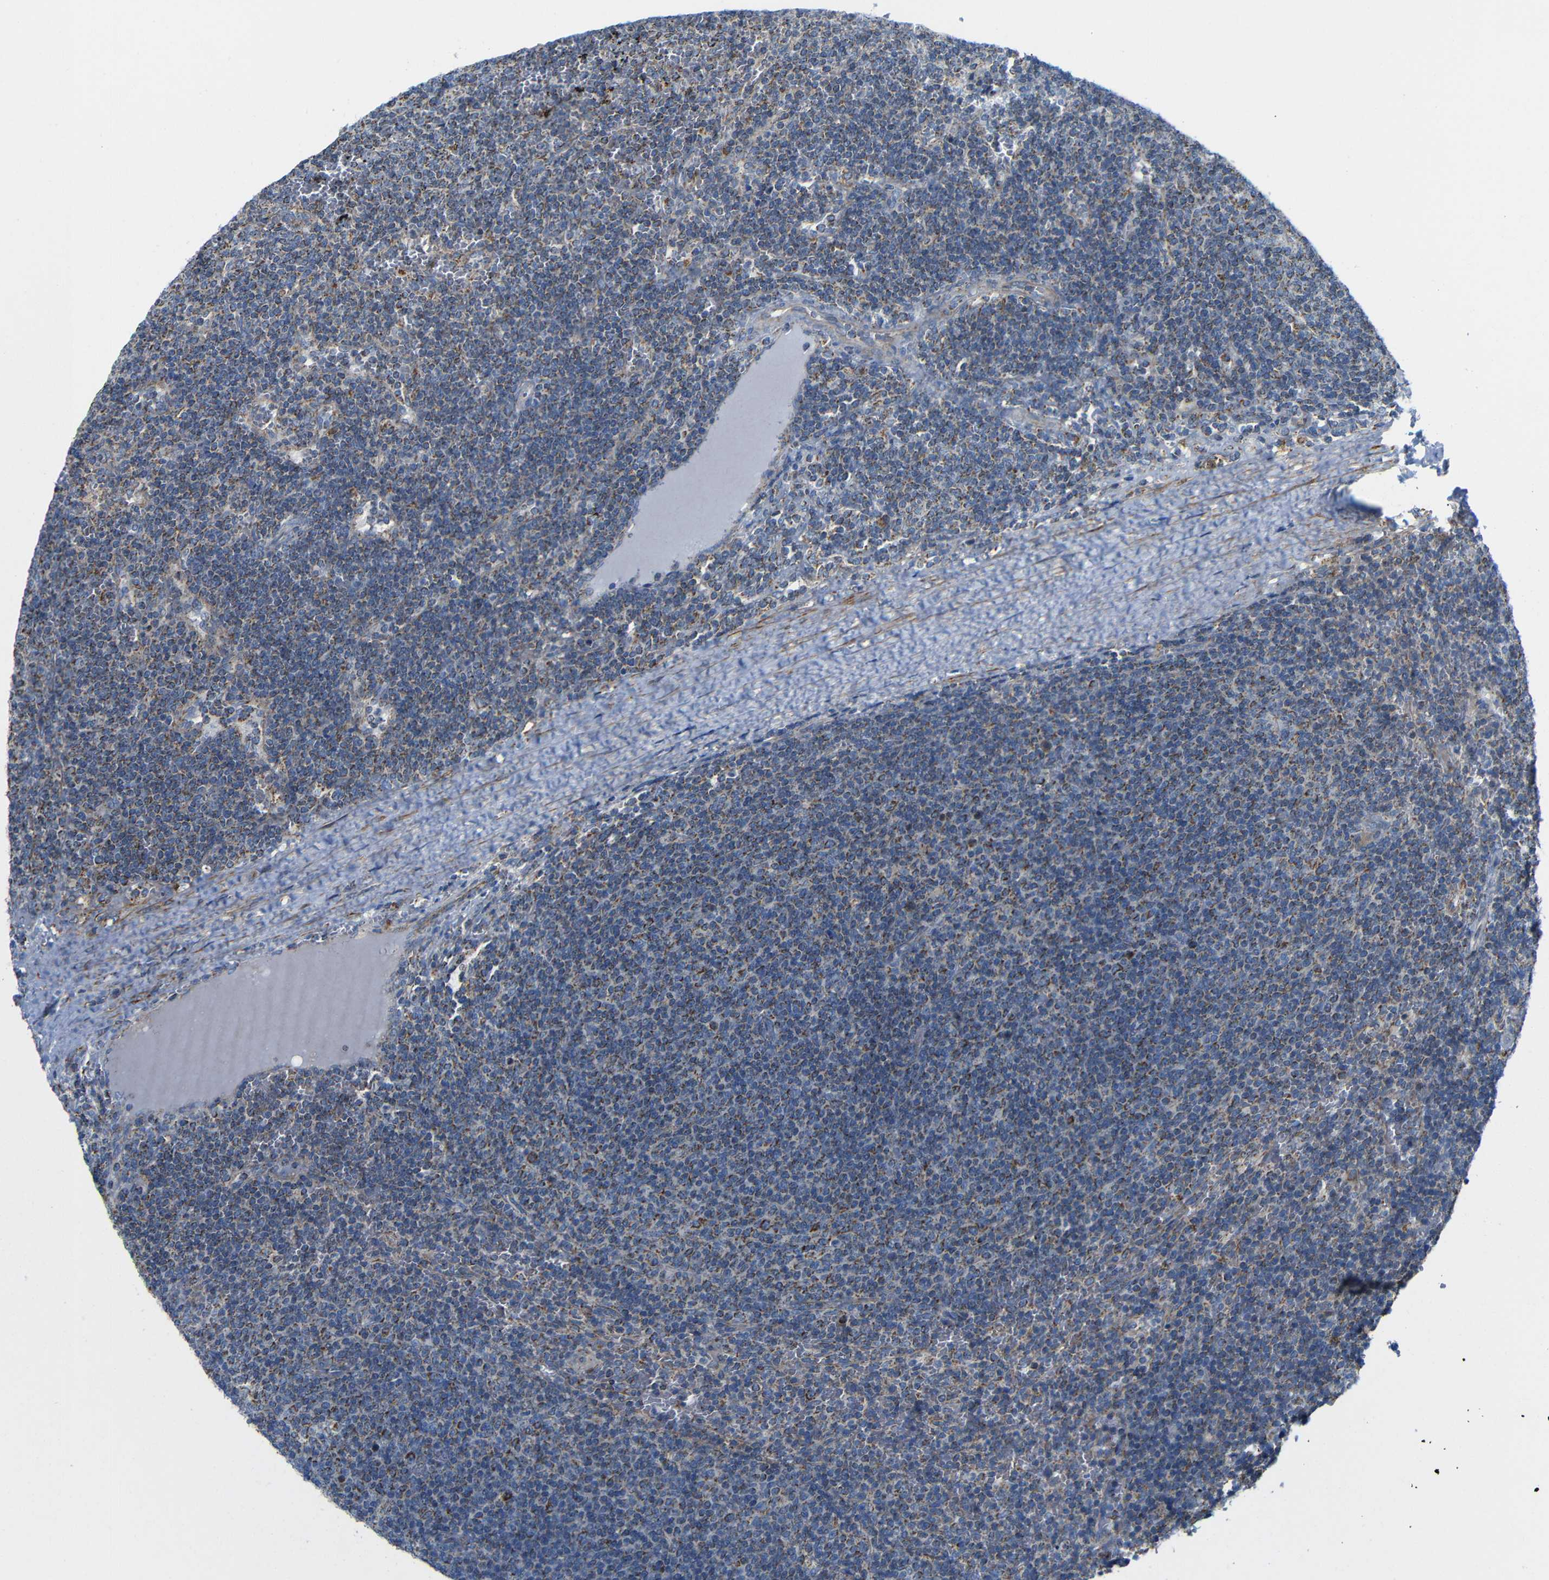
{"staining": {"intensity": "moderate", "quantity": ">75%", "location": "cytoplasmic/membranous"}, "tissue": "lymphoma", "cell_type": "Tumor cells", "image_type": "cancer", "snomed": [{"axis": "morphology", "description": "Malignant lymphoma, non-Hodgkin's type, Low grade"}, {"axis": "topography", "description": "Spleen"}], "caption": "Lymphoma stained with a protein marker displays moderate staining in tumor cells.", "gene": "FAM171B", "patient": {"sex": "female", "age": 50}}